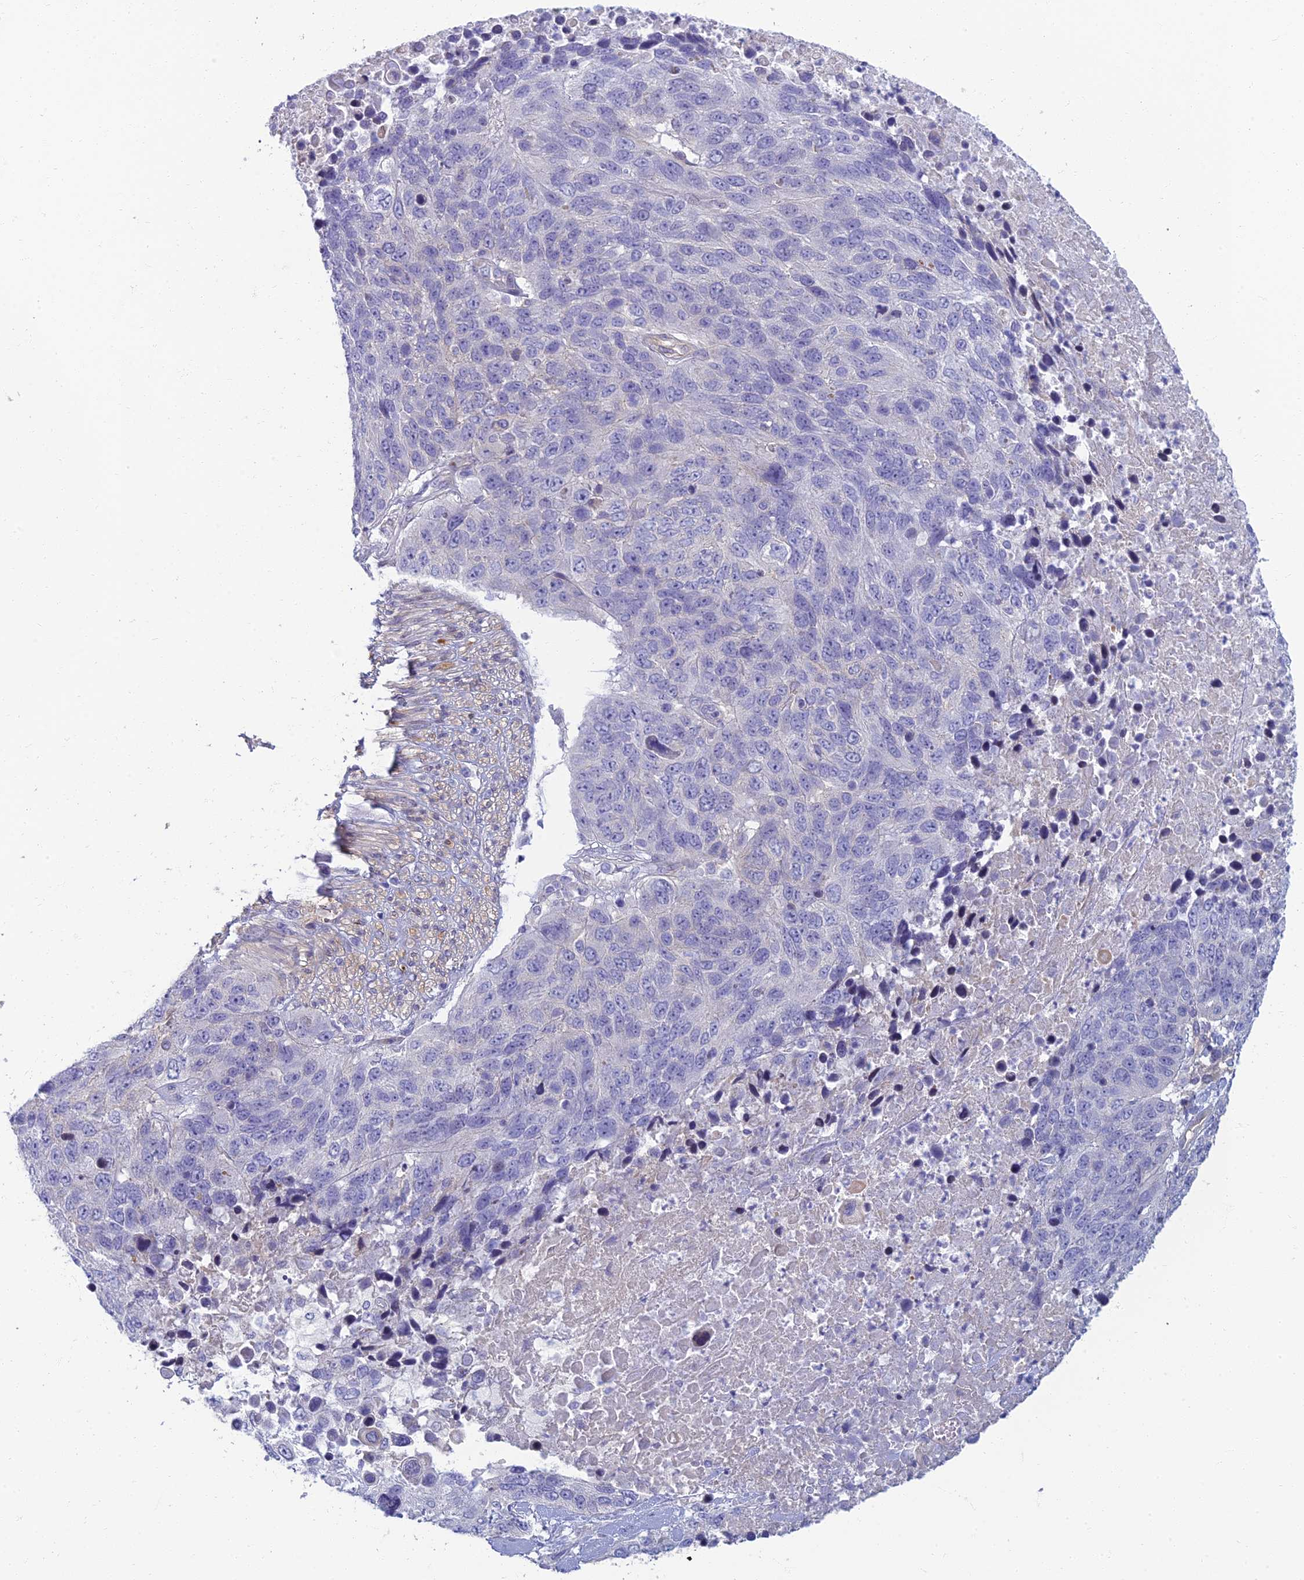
{"staining": {"intensity": "negative", "quantity": "none", "location": "none"}, "tissue": "lung cancer", "cell_type": "Tumor cells", "image_type": "cancer", "snomed": [{"axis": "morphology", "description": "Normal tissue, NOS"}, {"axis": "morphology", "description": "Squamous cell carcinoma, NOS"}, {"axis": "topography", "description": "Lymph node"}, {"axis": "topography", "description": "Lung"}], "caption": "Protein analysis of lung squamous cell carcinoma exhibits no significant expression in tumor cells.", "gene": "NEURL1", "patient": {"sex": "male", "age": 66}}